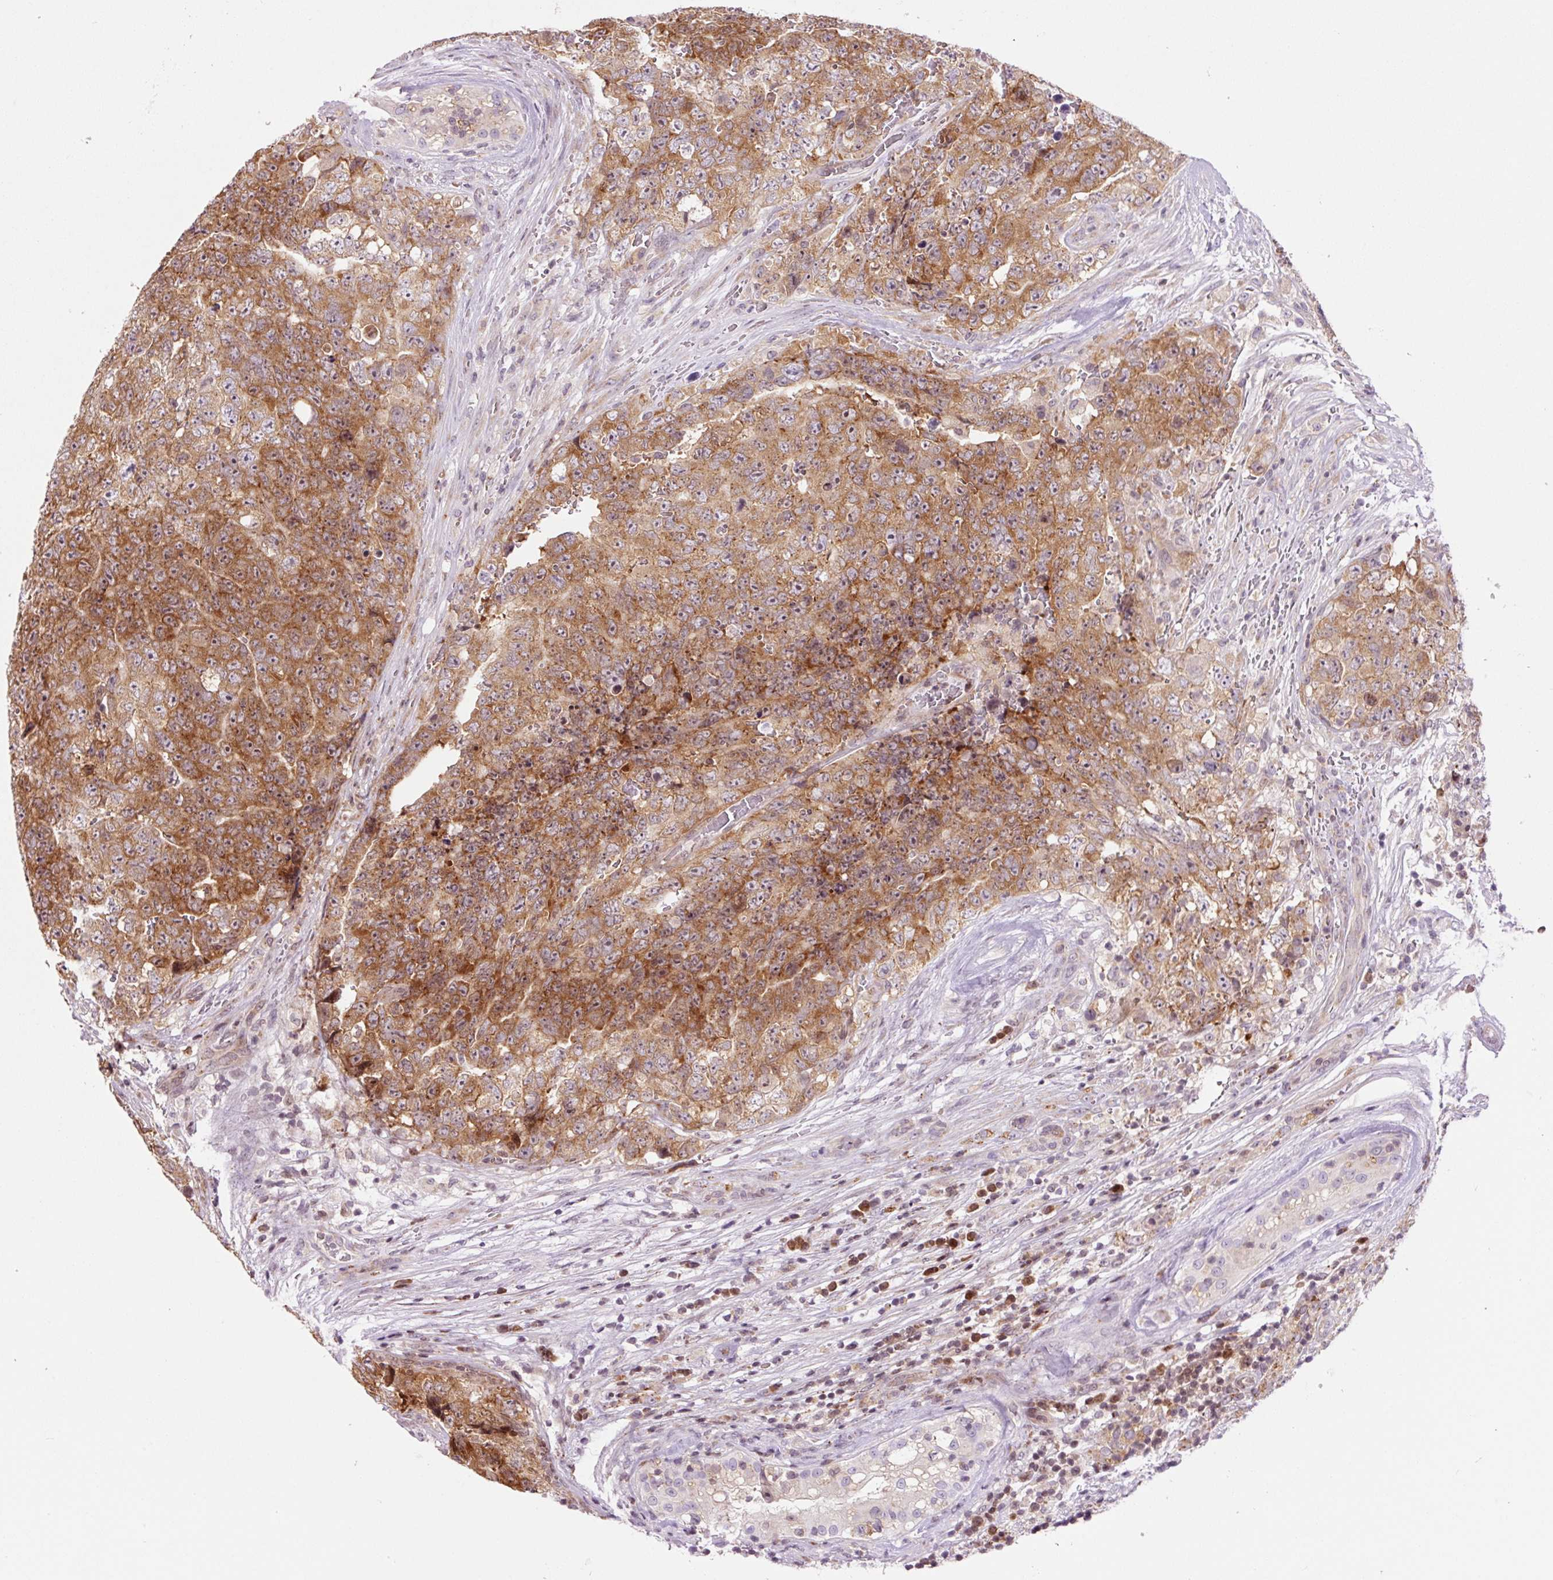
{"staining": {"intensity": "moderate", "quantity": ">75%", "location": "cytoplasmic/membranous"}, "tissue": "testis cancer", "cell_type": "Tumor cells", "image_type": "cancer", "snomed": [{"axis": "morphology", "description": "Seminoma, NOS"}, {"axis": "morphology", "description": "Teratoma, malignant, NOS"}, {"axis": "topography", "description": "Testis"}], "caption": "Moderate cytoplasmic/membranous protein positivity is present in about >75% of tumor cells in malignant teratoma (testis).", "gene": "RPL41", "patient": {"sex": "male", "age": 34}}